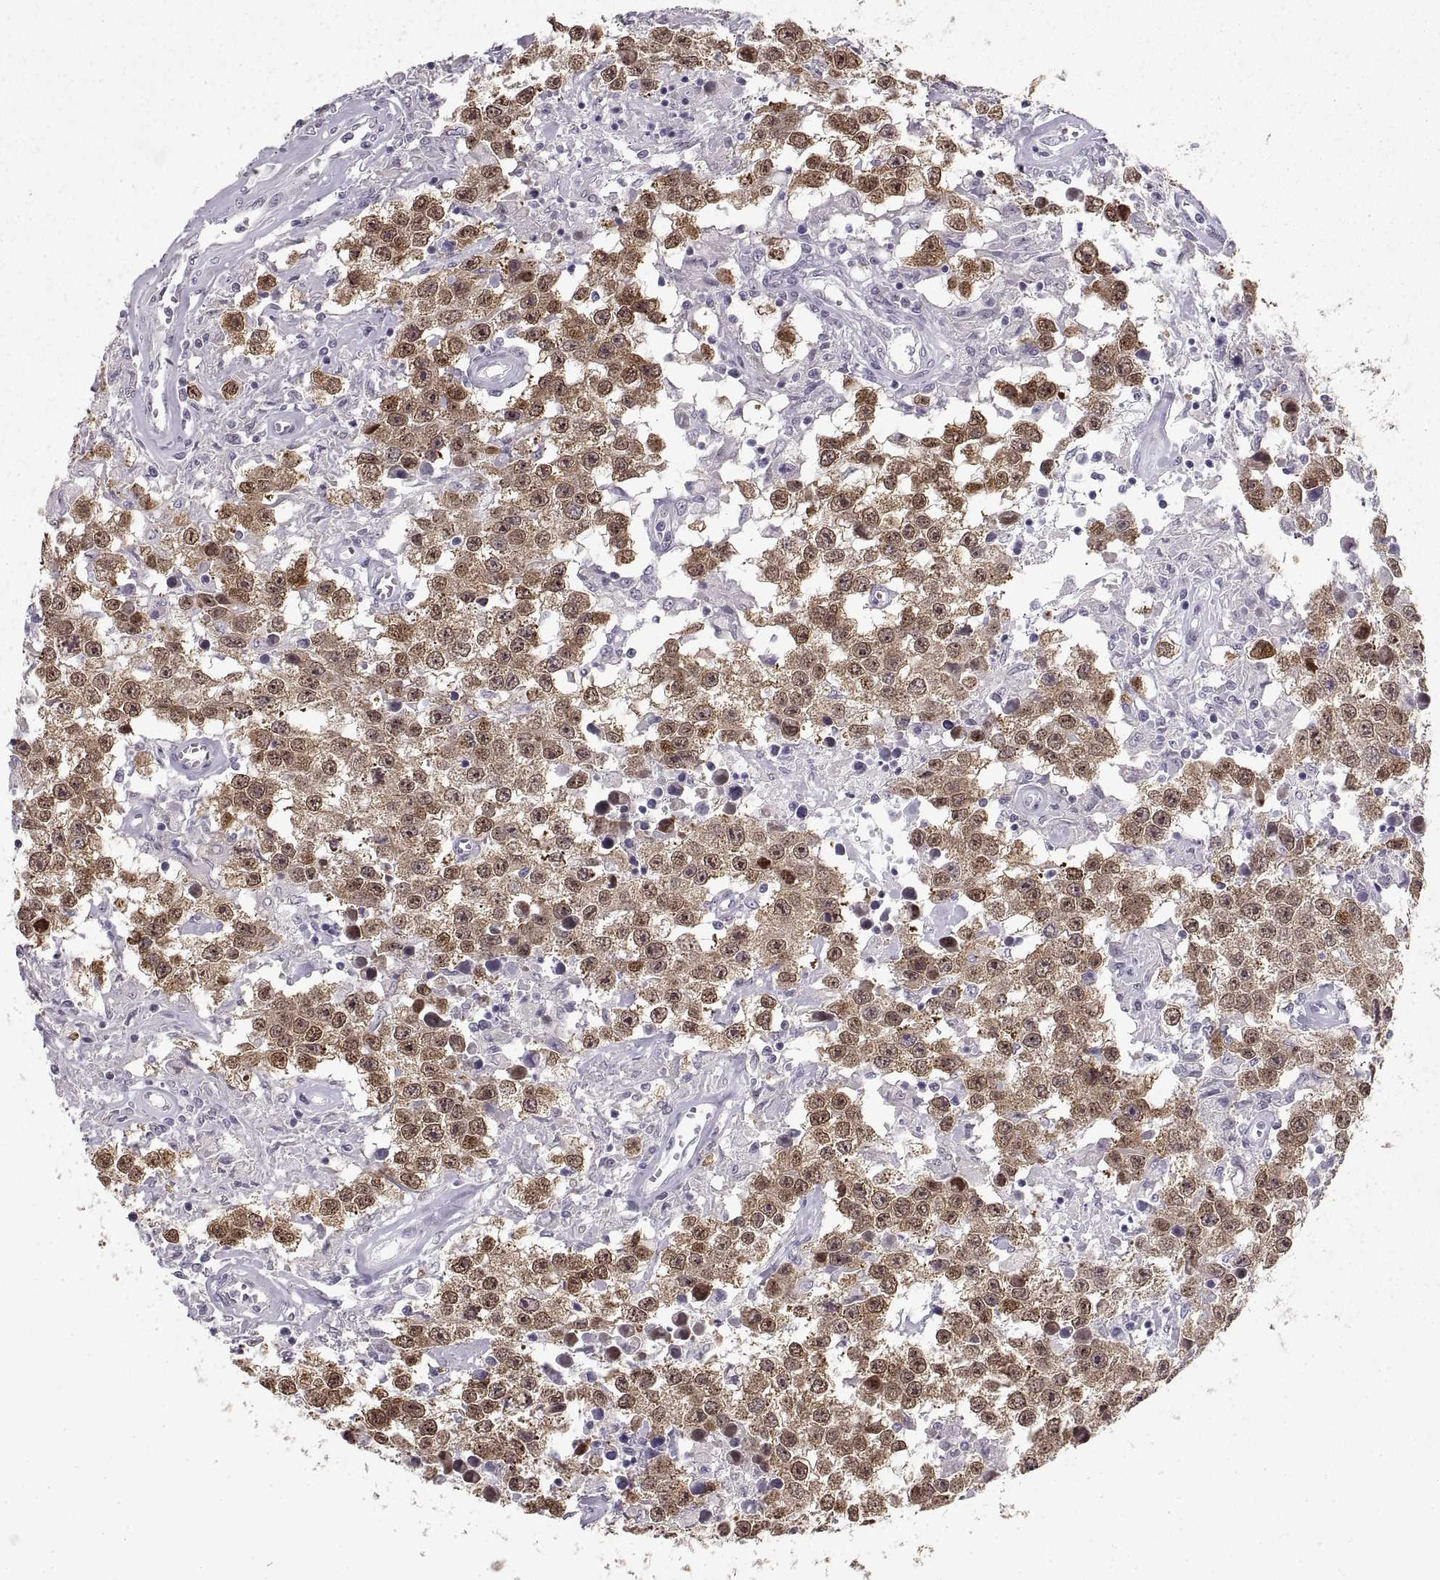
{"staining": {"intensity": "strong", "quantity": ">75%", "location": "cytoplasmic/membranous,nuclear"}, "tissue": "testis cancer", "cell_type": "Tumor cells", "image_type": "cancer", "snomed": [{"axis": "morphology", "description": "Seminoma, NOS"}, {"axis": "topography", "description": "Testis"}], "caption": "Approximately >75% of tumor cells in human seminoma (testis) show strong cytoplasmic/membranous and nuclear protein staining as visualized by brown immunohistochemical staining.", "gene": "NANOS3", "patient": {"sex": "male", "age": 43}}